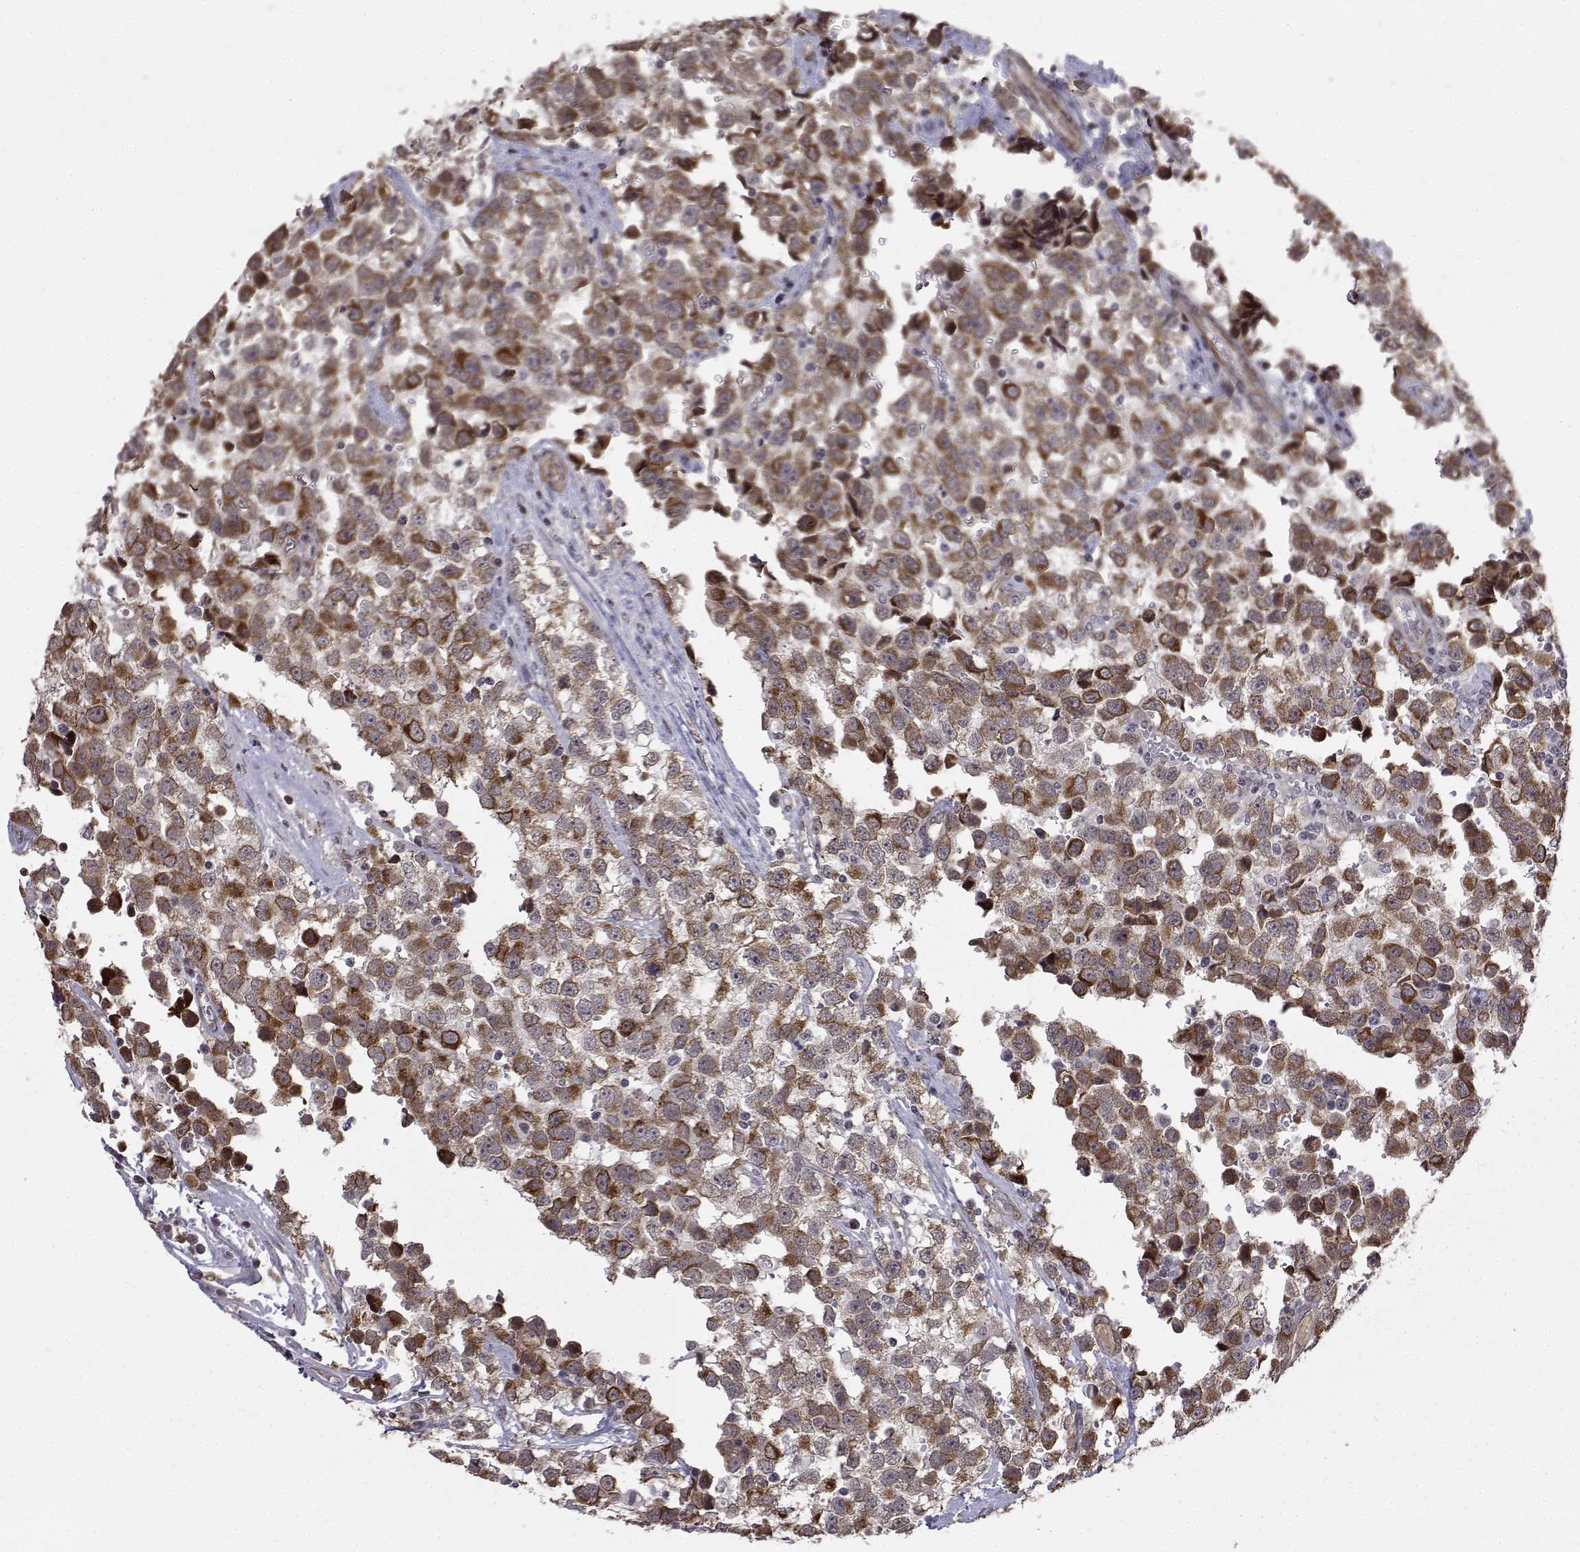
{"staining": {"intensity": "moderate", "quantity": ">75%", "location": "cytoplasmic/membranous"}, "tissue": "testis cancer", "cell_type": "Tumor cells", "image_type": "cancer", "snomed": [{"axis": "morphology", "description": "Seminoma, NOS"}, {"axis": "topography", "description": "Testis"}], "caption": "Approximately >75% of tumor cells in human seminoma (testis) reveal moderate cytoplasmic/membranous protein staining as visualized by brown immunohistochemical staining.", "gene": "ITGA7", "patient": {"sex": "male", "age": 34}}